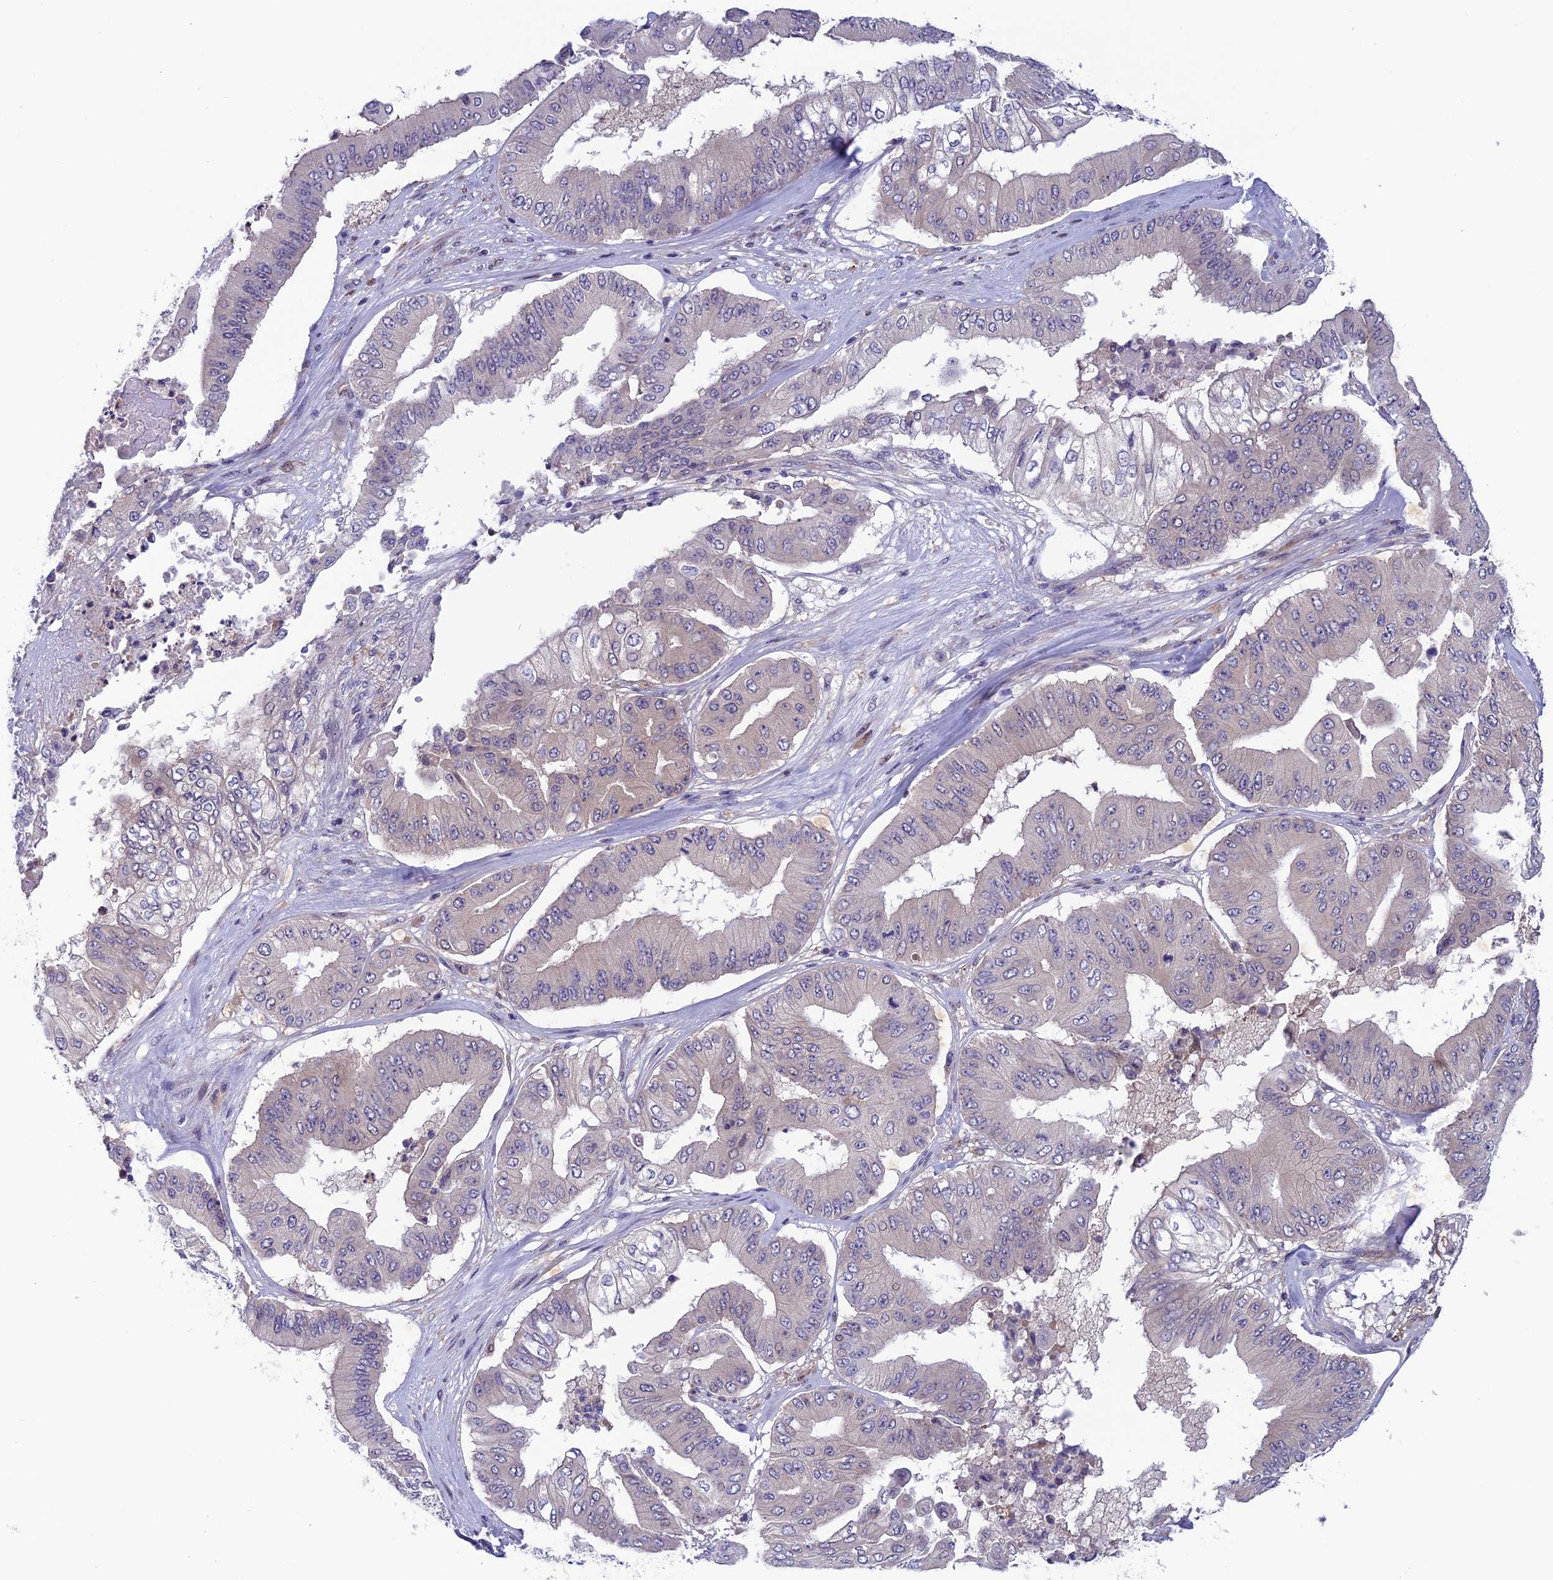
{"staining": {"intensity": "moderate", "quantity": "25%-75%", "location": "cytoplasmic/membranous"}, "tissue": "pancreatic cancer", "cell_type": "Tumor cells", "image_type": "cancer", "snomed": [{"axis": "morphology", "description": "Adenocarcinoma, NOS"}, {"axis": "topography", "description": "Pancreas"}], "caption": "Immunohistochemistry histopathology image of neoplastic tissue: human pancreatic adenocarcinoma stained using immunohistochemistry (IHC) reveals medium levels of moderate protein expression localized specifically in the cytoplasmic/membranous of tumor cells, appearing as a cytoplasmic/membranous brown color.", "gene": "MAST2", "patient": {"sex": "female", "age": 77}}